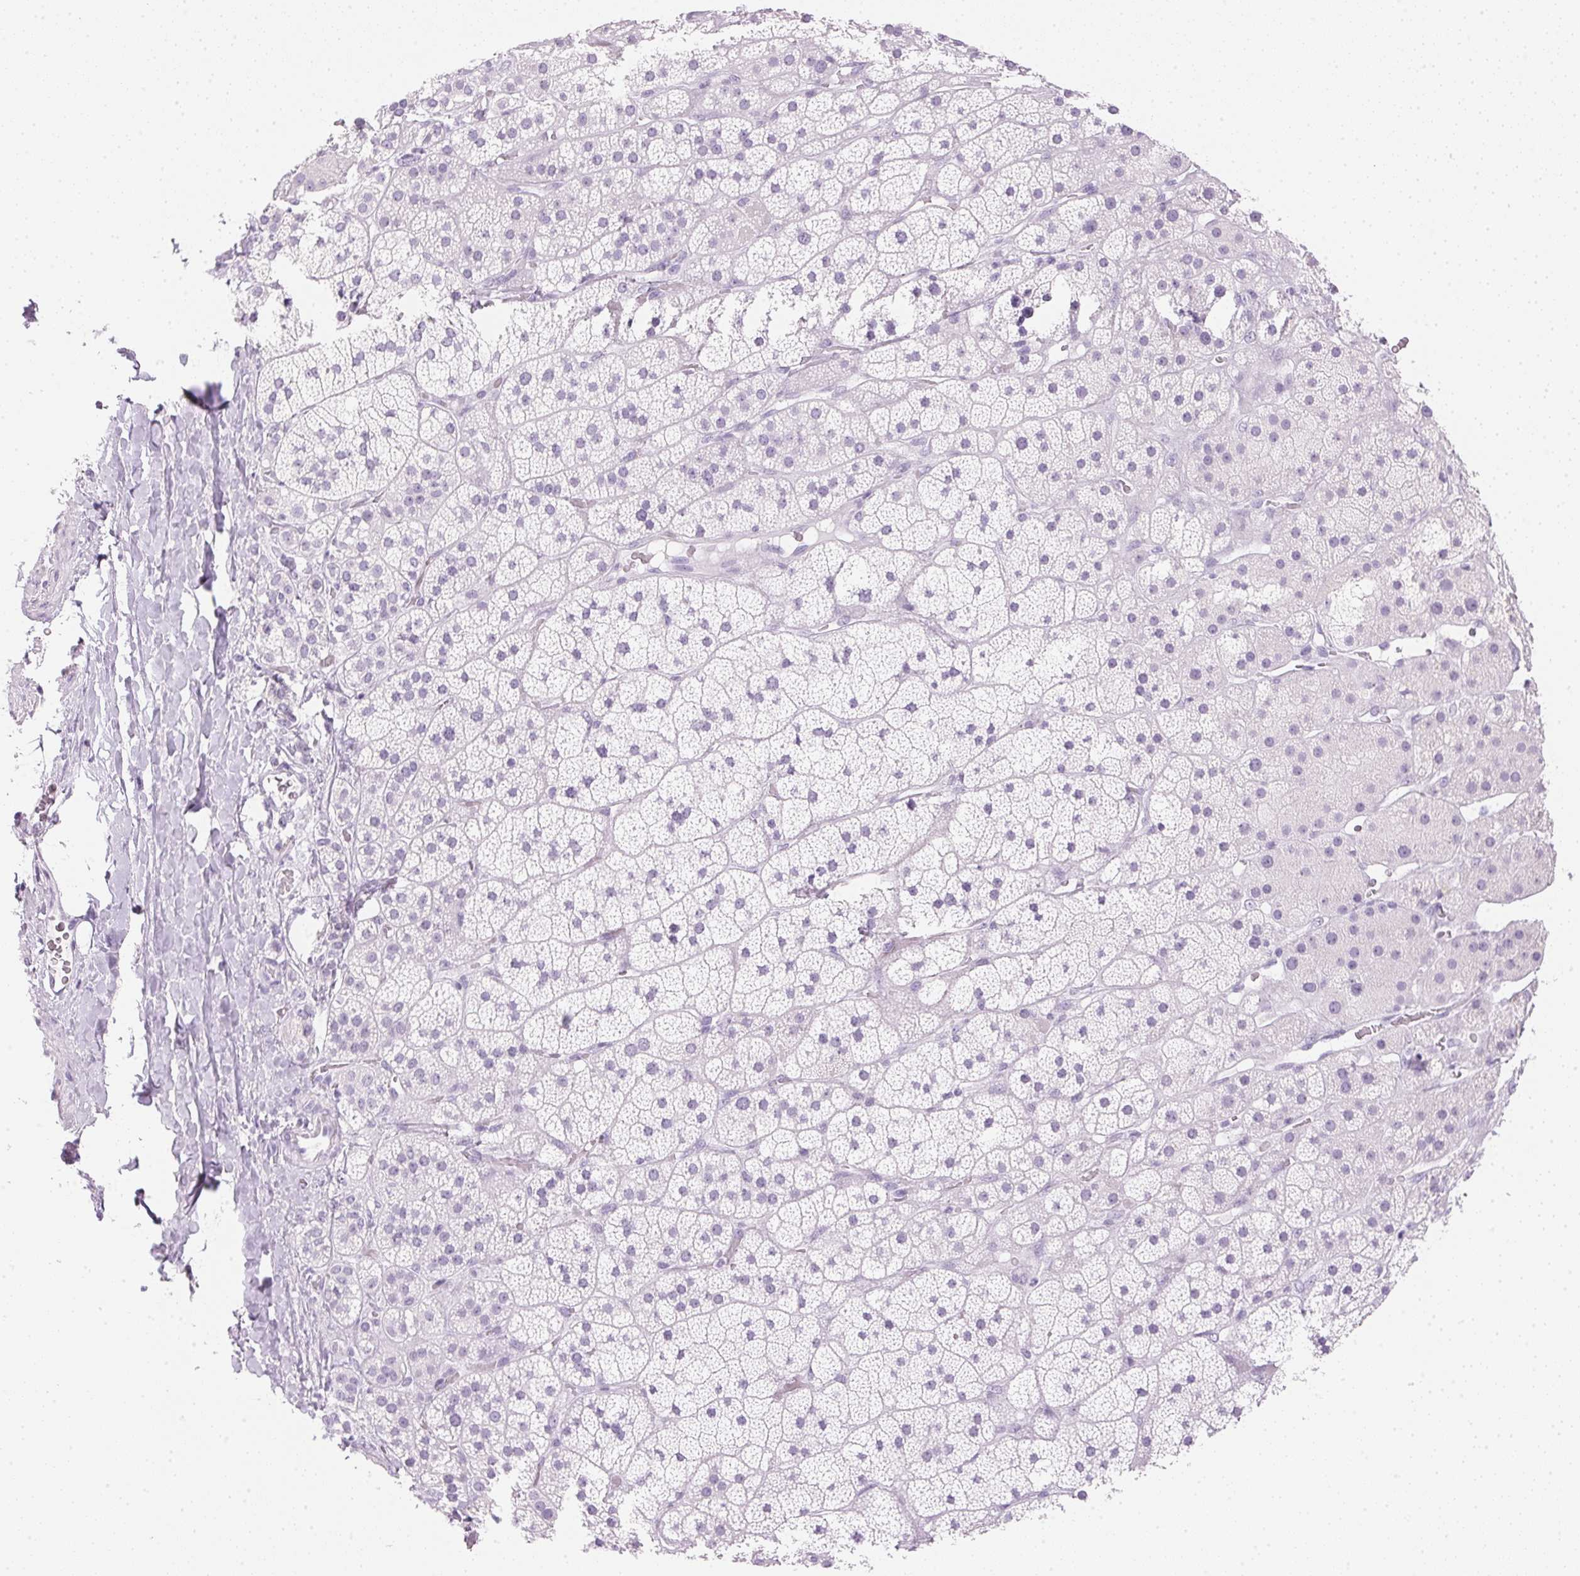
{"staining": {"intensity": "negative", "quantity": "none", "location": "none"}, "tissue": "adrenal gland", "cell_type": "Glandular cells", "image_type": "normal", "snomed": [{"axis": "morphology", "description": "Normal tissue, NOS"}, {"axis": "topography", "description": "Adrenal gland"}], "caption": "Immunohistochemistry of normal adrenal gland shows no expression in glandular cells.", "gene": "IGFBP1", "patient": {"sex": "male", "age": 57}}